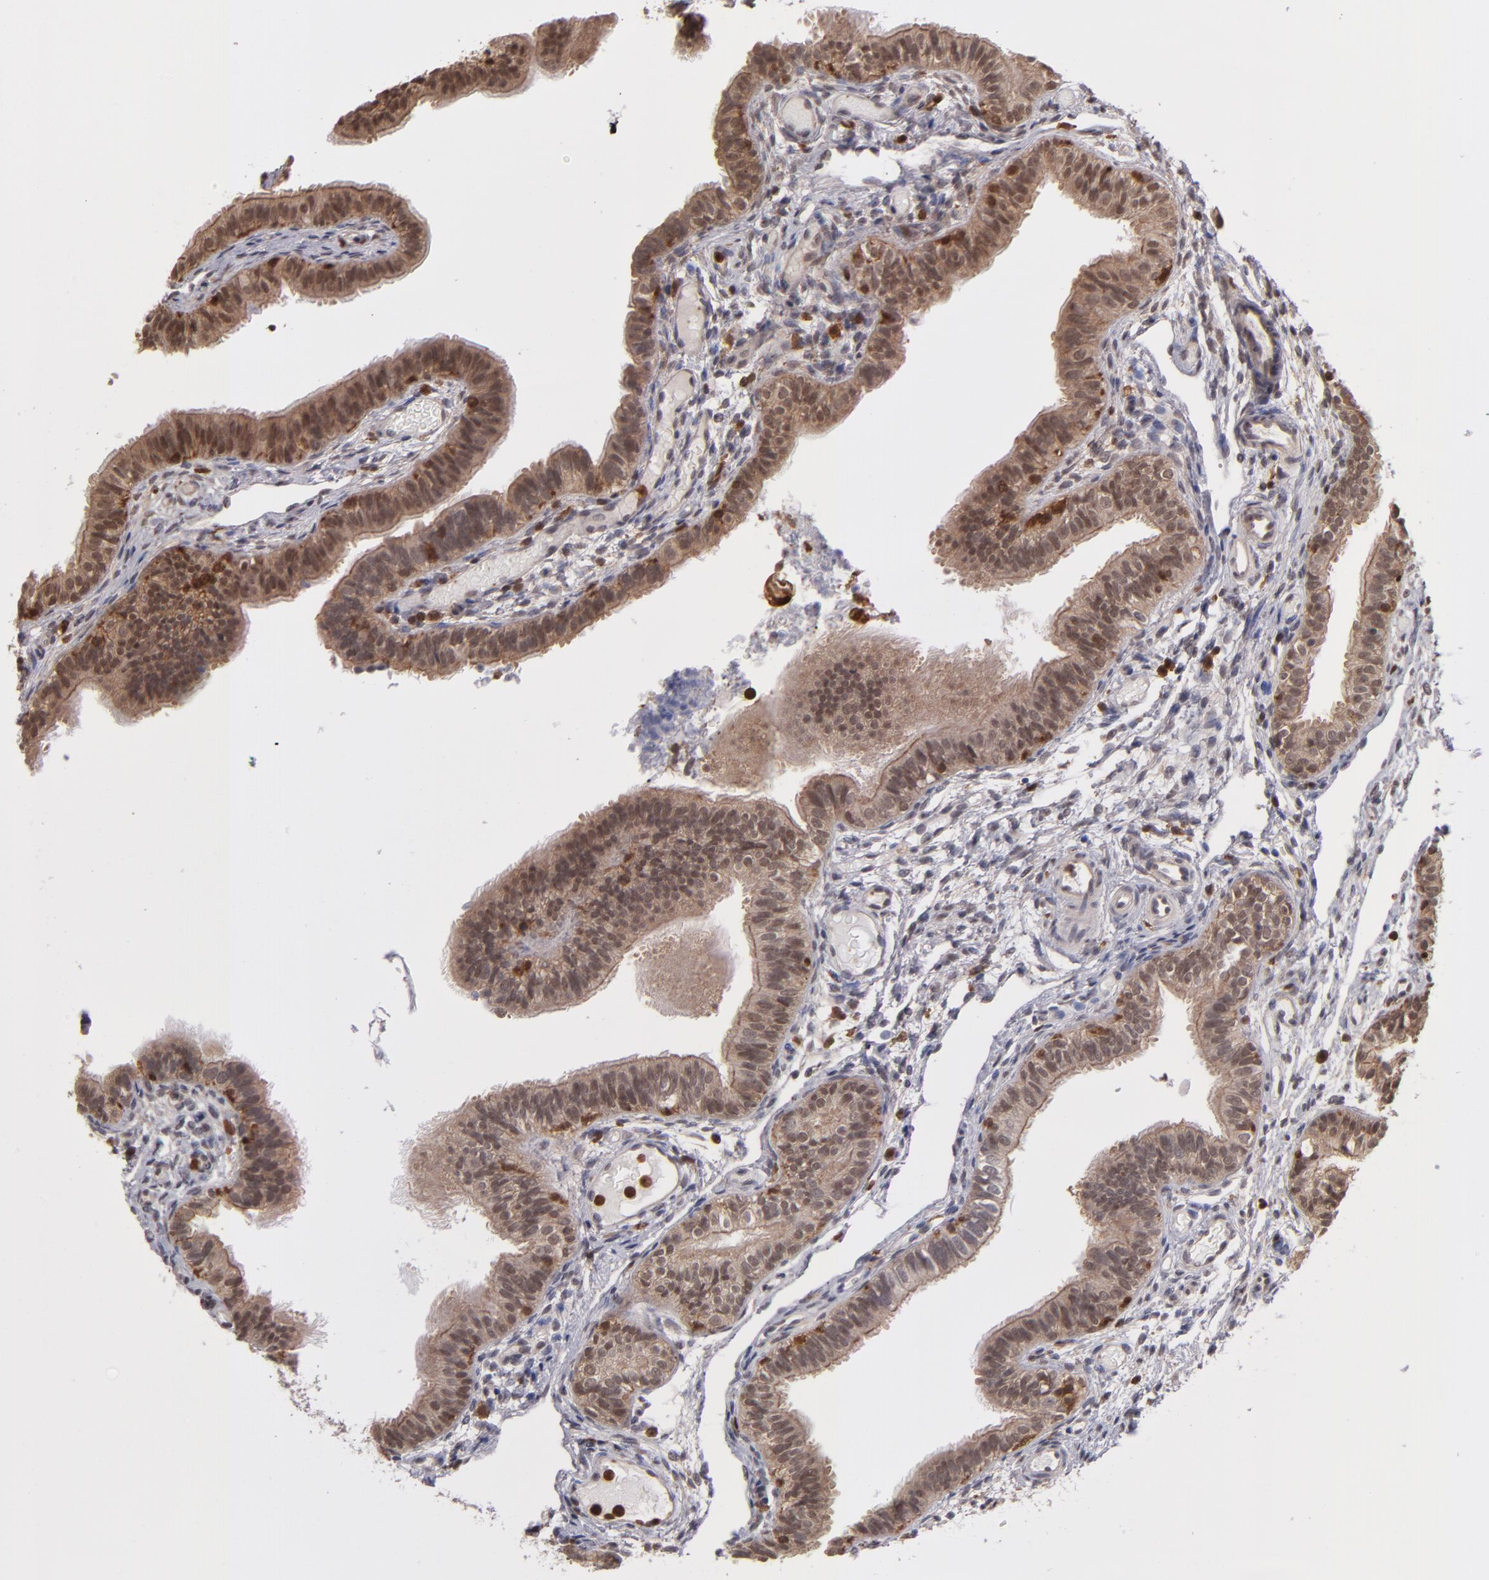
{"staining": {"intensity": "moderate", "quantity": ">75%", "location": "cytoplasmic/membranous,nuclear"}, "tissue": "fallopian tube", "cell_type": "Glandular cells", "image_type": "normal", "snomed": [{"axis": "morphology", "description": "Normal tissue, NOS"}, {"axis": "morphology", "description": "Dermoid, NOS"}, {"axis": "topography", "description": "Fallopian tube"}], "caption": "An immunohistochemistry (IHC) image of unremarkable tissue is shown. Protein staining in brown highlights moderate cytoplasmic/membranous,nuclear positivity in fallopian tube within glandular cells.", "gene": "GRB2", "patient": {"sex": "female", "age": 33}}